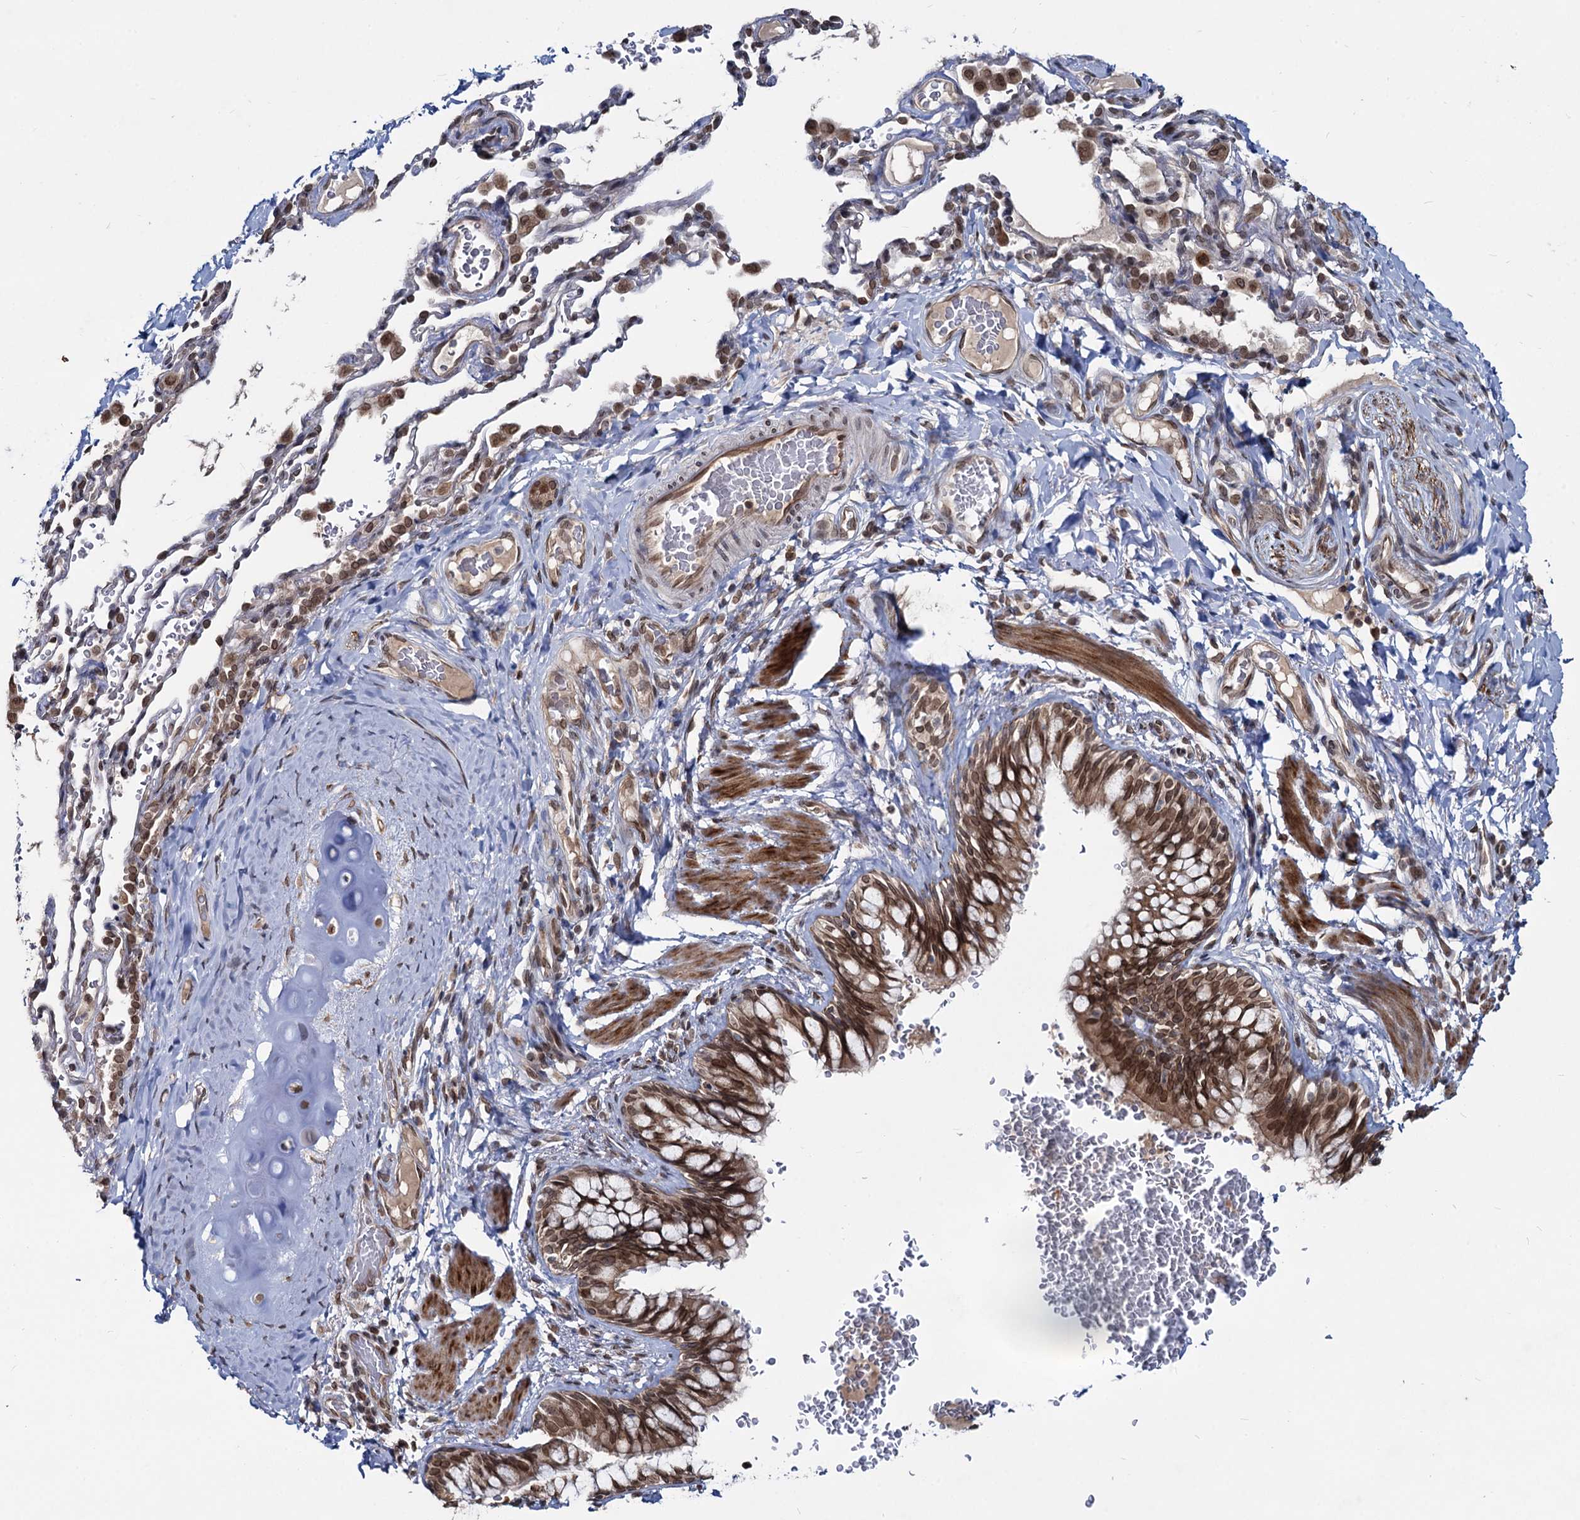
{"staining": {"intensity": "moderate", "quantity": ">75%", "location": "cytoplasmic/membranous,nuclear"}, "tissue": "bronchus", "cell_type": "Respiratory epithelial cells", "image_type": "normal", "snomed": [{"axis": "morphology", "description": "Normal tissue, NOS"}, {"axis": "topography", "description": "Cartilage tissue"}, {"axis": "topography", "description": "Bronchus"}], "caption": "A medium amount of moderate cytoplasmic/membranous,nuclear positivity is seen in about >75% of respiratory epithelial cells in unremarkable bronchus. The protein is shown in brown color, while the nuclei are stained blue.", "gene": "RNF6", "patient": {"sex": "female", "age": 36}}